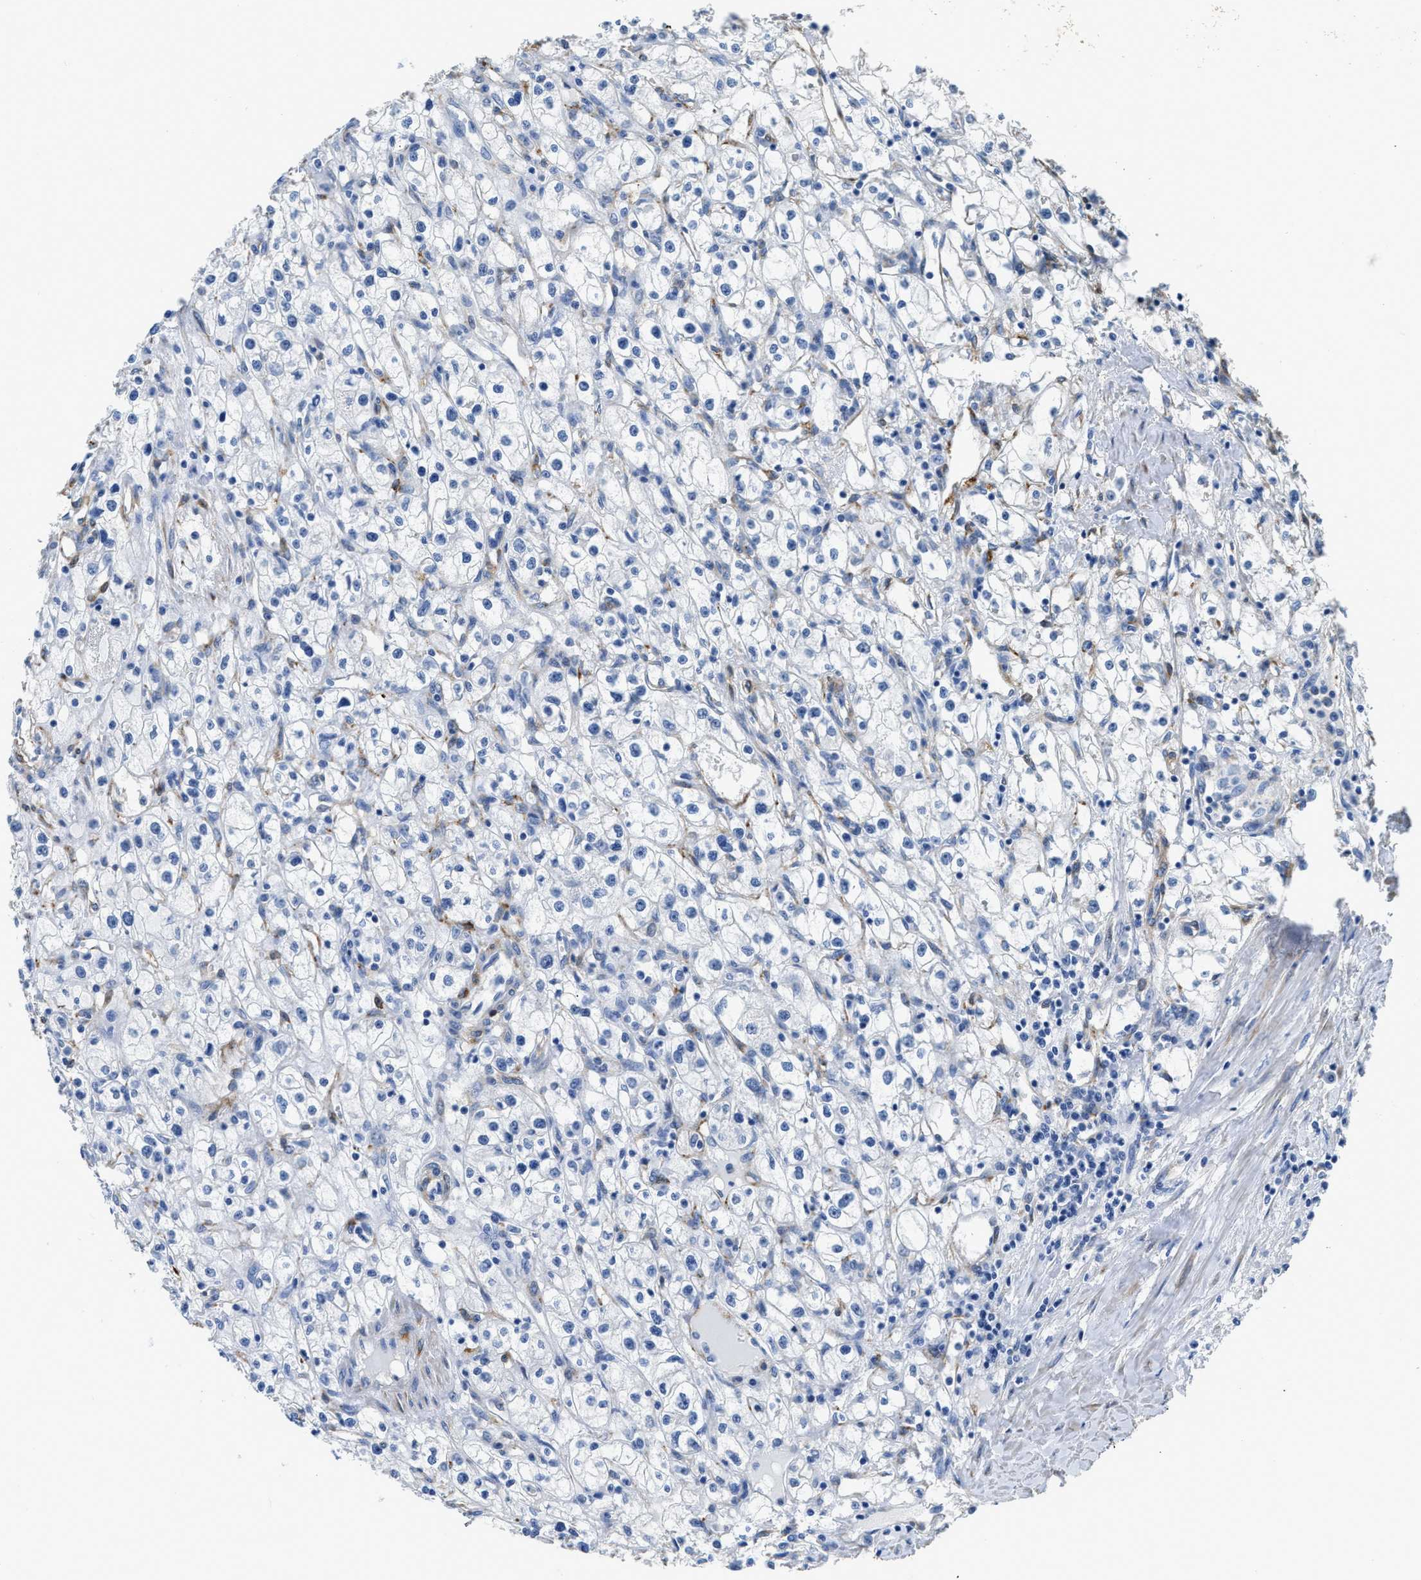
{"staining": {"intensity": "negative", "quantity": "none", "location": "none"}, "tissue": "renal cancer", "cell_type": "Tumor cells", "image_type": "cancer", "snomed": [{"axis": "morphology", "description": "Adenocarcinoma, NOS"}, {"axis": "topography", "description": "Kidney"}], "caption": "Immunohistochemical staining of human renal cancer shows no significant positivity in tumor cells.", "gene": "ZSWIM5", "patient": {"sex": "male", "age": 56}}